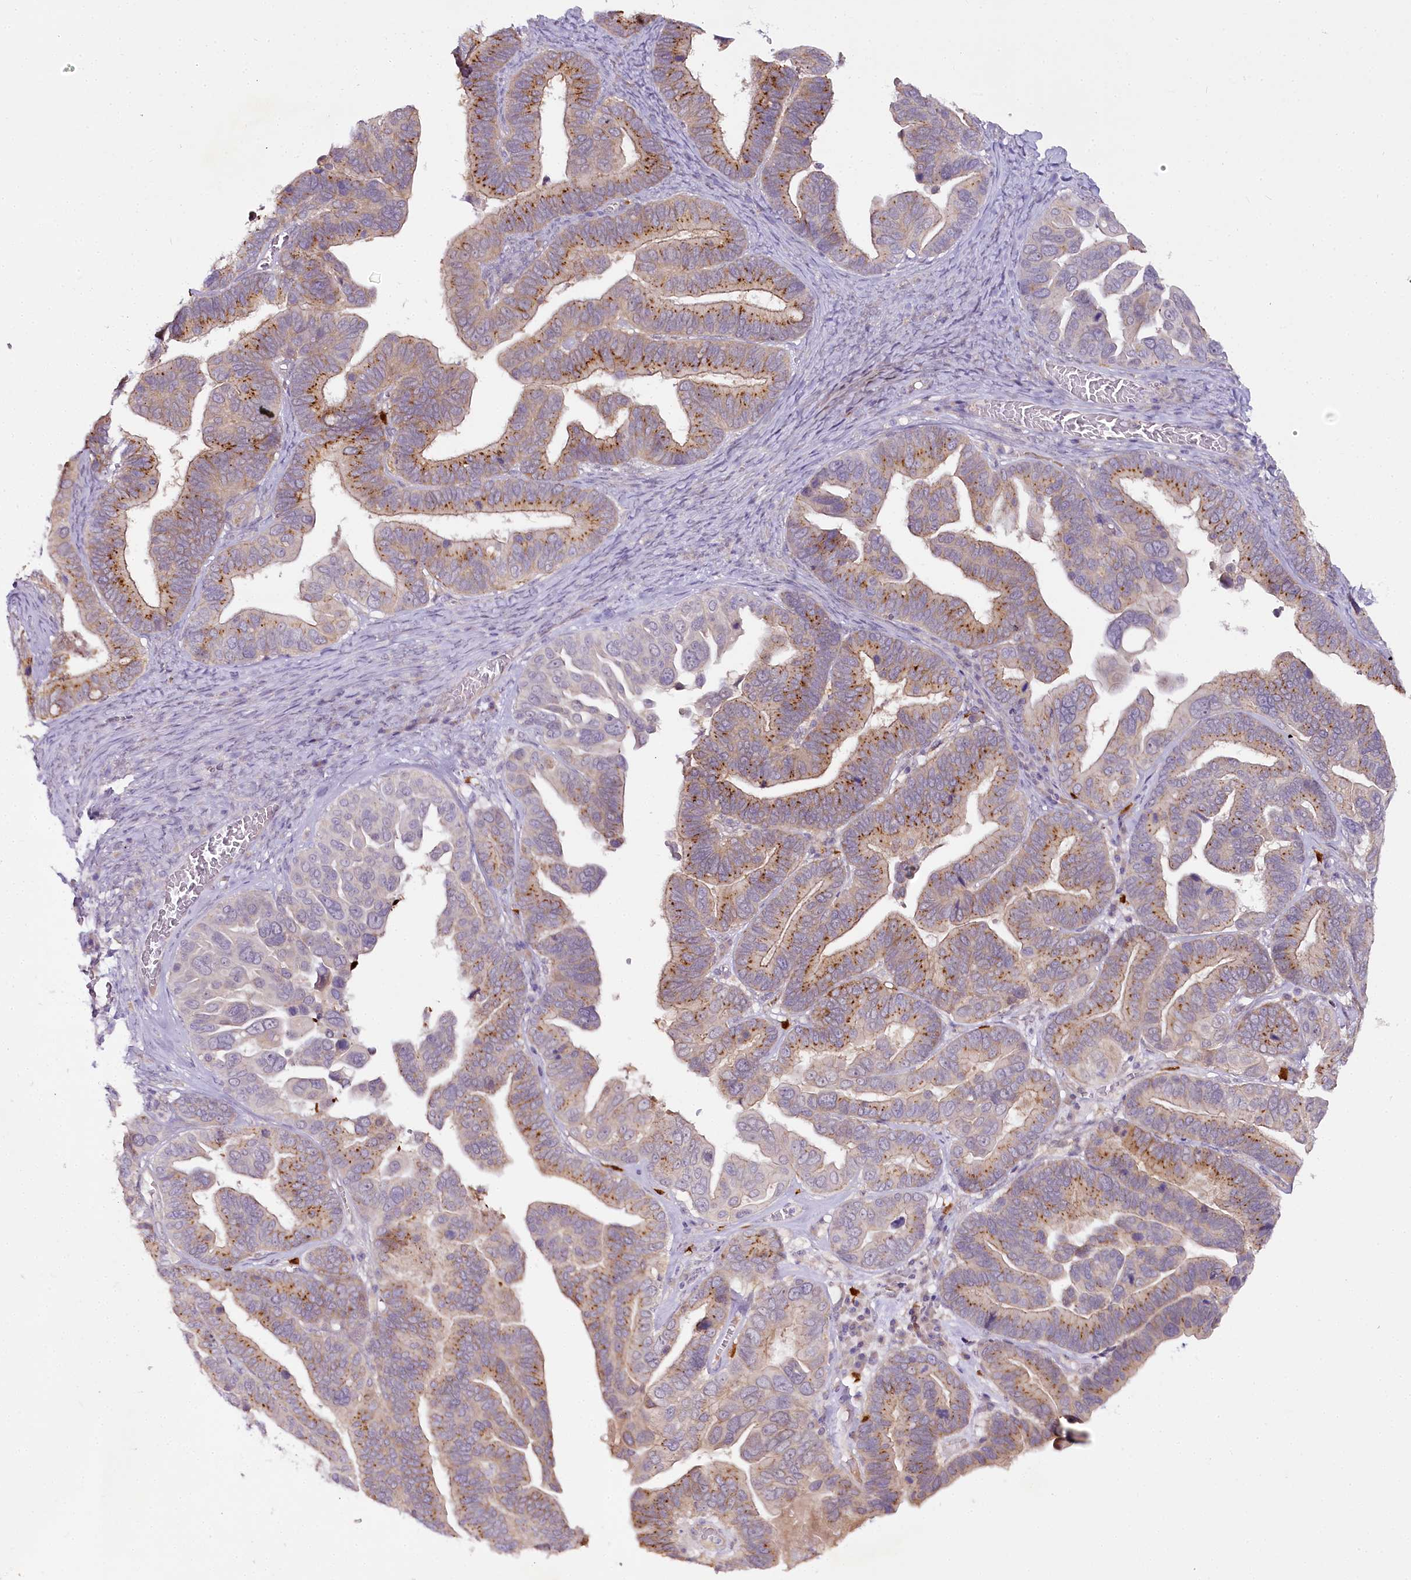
{"staining": {"intensity": "moderate", "quantity": ">75%", "location": "cytoplasmic/membranous"}, "tissue": "ovarian cancer", "cell_type": "Tumor cells", "image_type": "cancer", "snomed": [{"axis": "morphology", "description": "Cystadenocarcinoma, serous, NOS"}, {"axis": "topography", "description": "Ovary"}], "caption": "Protein staining of ovarian serous cystadenocarcinoma tissue demonstrates moderate cytoplasmic/membranous expression in approximately >75% of tumor cells.", "gene": "VWA5A", "patient": {"sex": "female", "age": 56}}